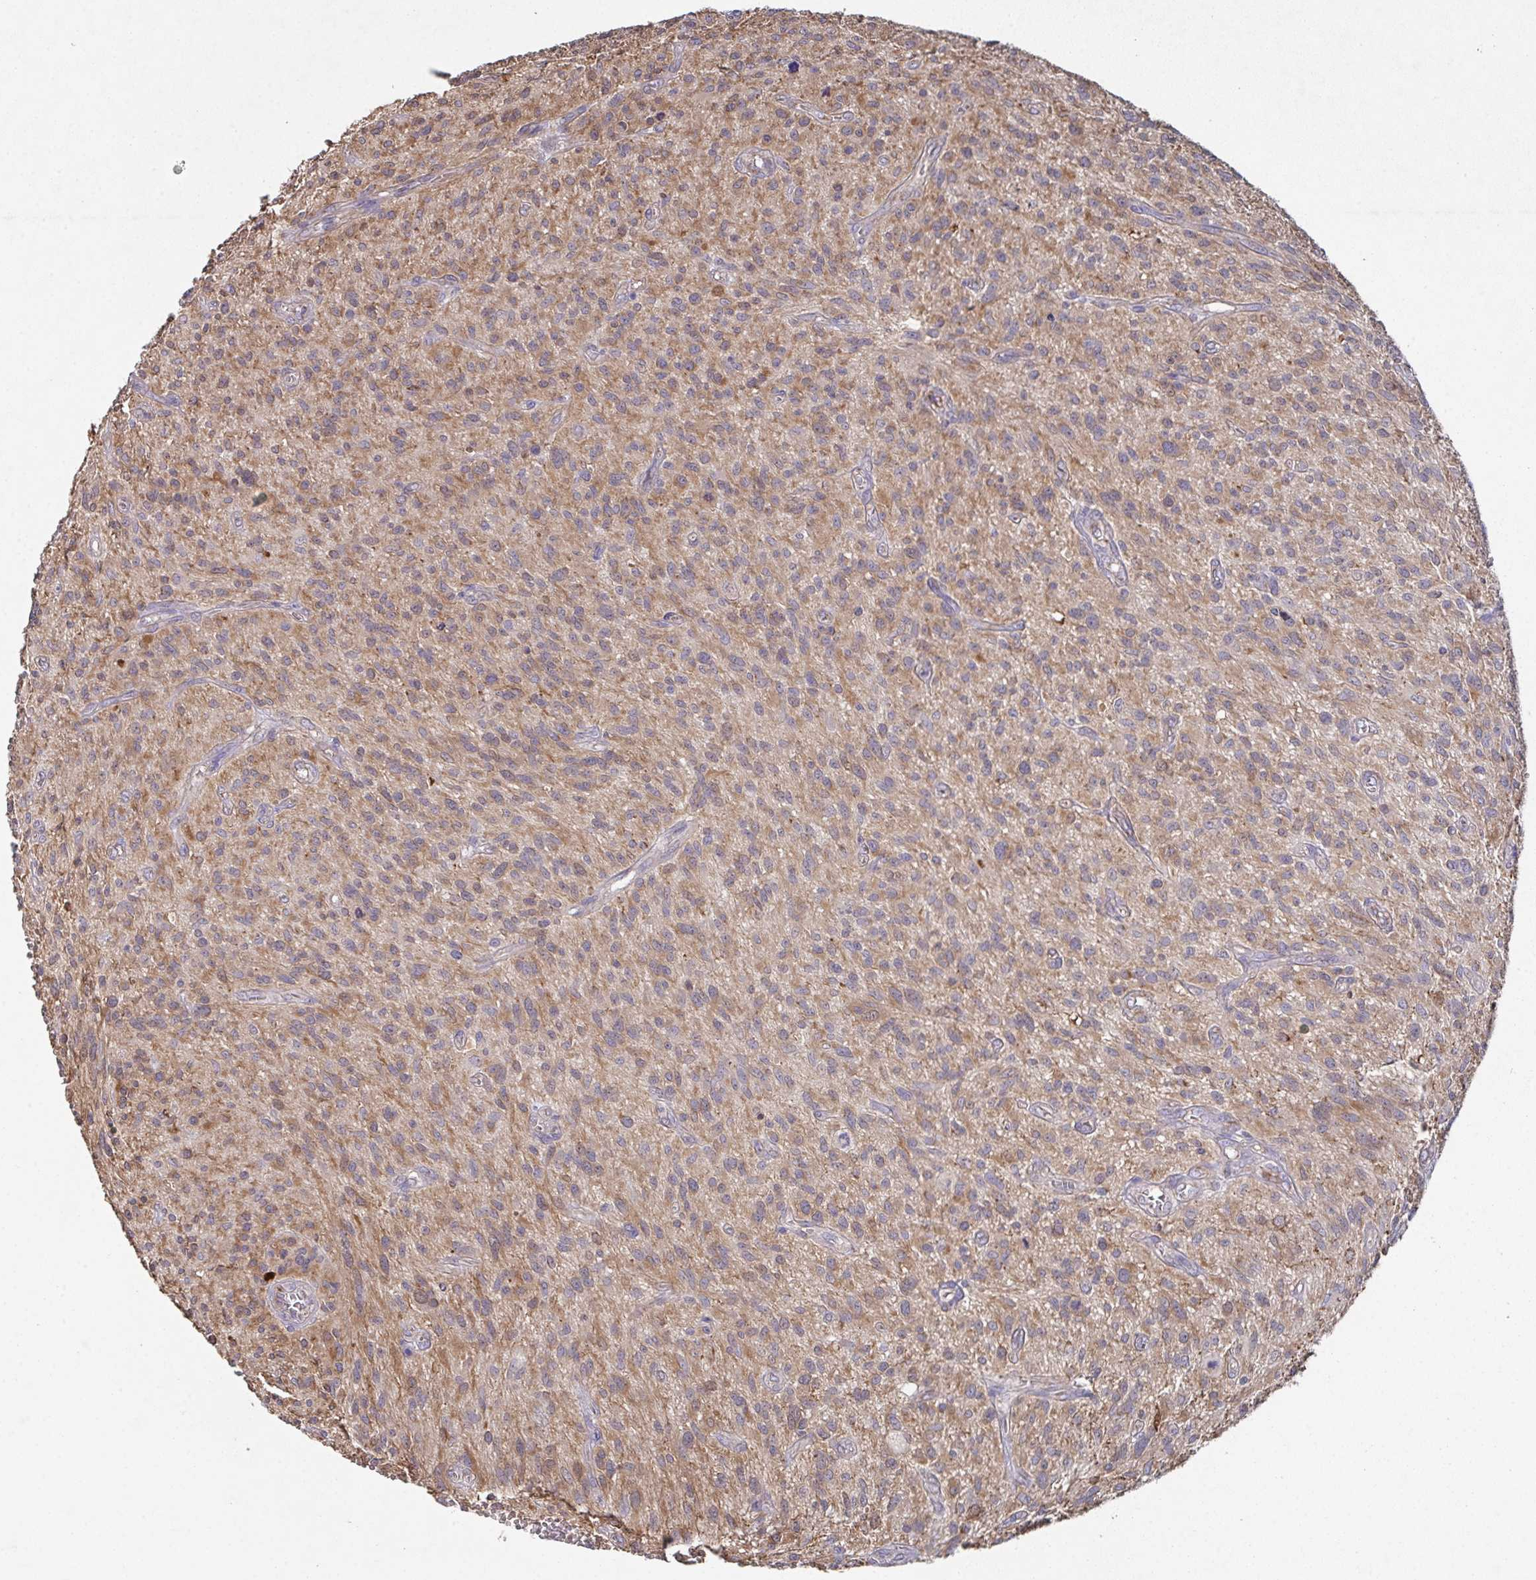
{"staining": {"intensity": "weak", "quantity": ">75%", "location": "cytoplasmic/membranous"}, "tissue": "glioma", "cell_type": "Tumor cells", "image_type": "cancer", "snomed": [{"axis": "morphology", "description": "Glioma, malignant, High grade"}, {"axis": "topography", "description": "Brain"}], "caption": "Immunohistochemical staining of malignant high-grade glioma reveals low levels of weak cytoplasmic/membranous staining in about >75% of tumor cells. Ihc stains the protein of interest in brown and the nuclei are stained blue.", "gene": "MT-ND3", "patient": {"sex": "male", "age": 75}}